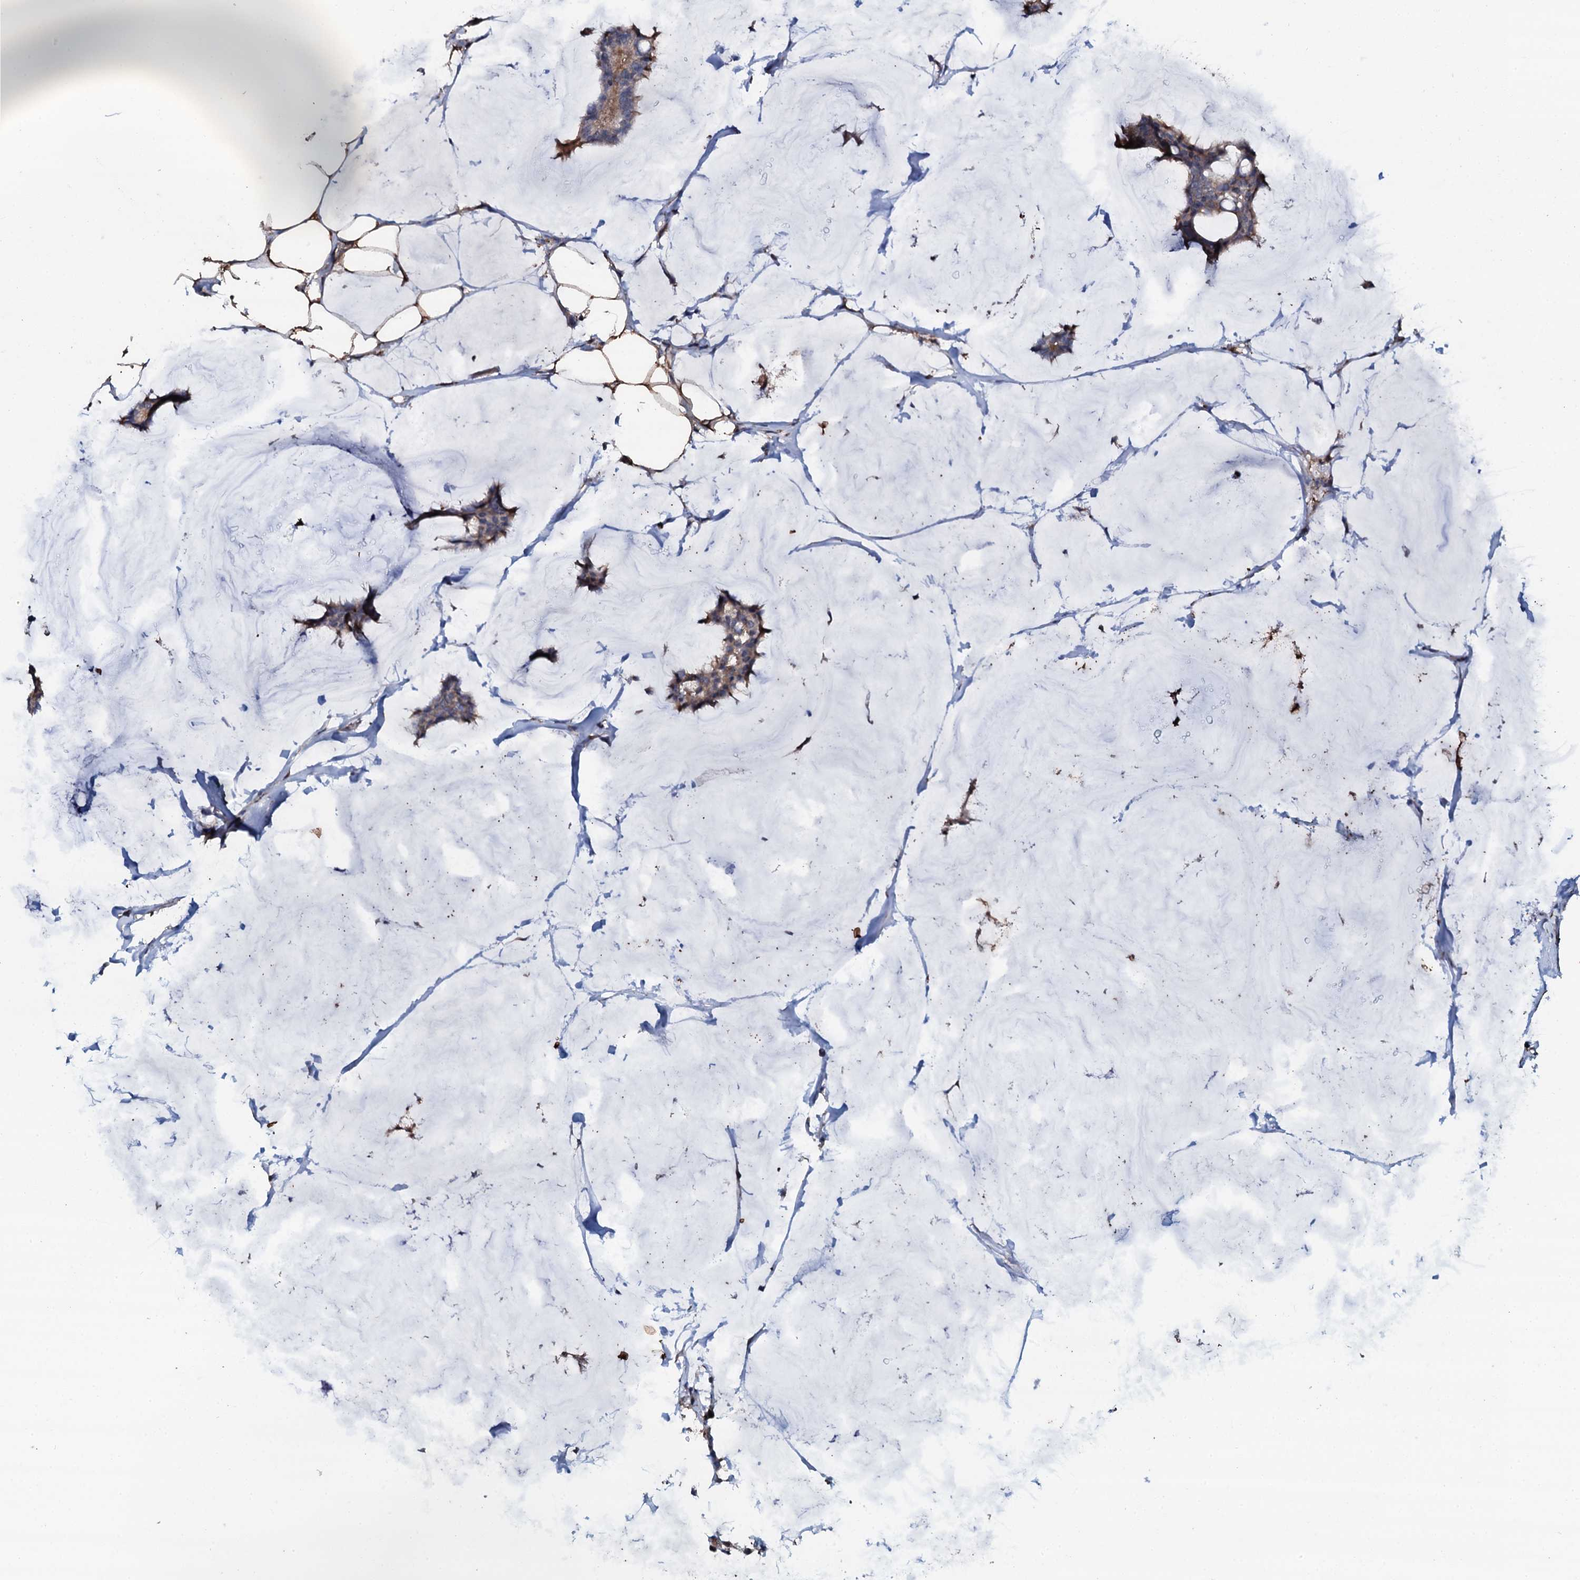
{"staining": {"intensity": "weak", "quantity": "25%-75%", "location": "cytoplasmic/membranous"}, "tissue": "breast cancer", "cell_type": "Tumor cells", "image_type": "cancer", "snomed": [{"axis": "morphology", "description": "Duct carcinoma"}, {"axis": "topography", "description": "Breast"}], "caption": "Brown immunohistochemical staining in human breast cancer (intraductal carcinoma) reveals weak cytoplasmic/membranous staining in approximately 25%-75% of tumor cells. (Brightfield microscopy of DAB IHC at high magnification).", "gene": "GRK2", "patient": {"sex": "female", "age": 93}}